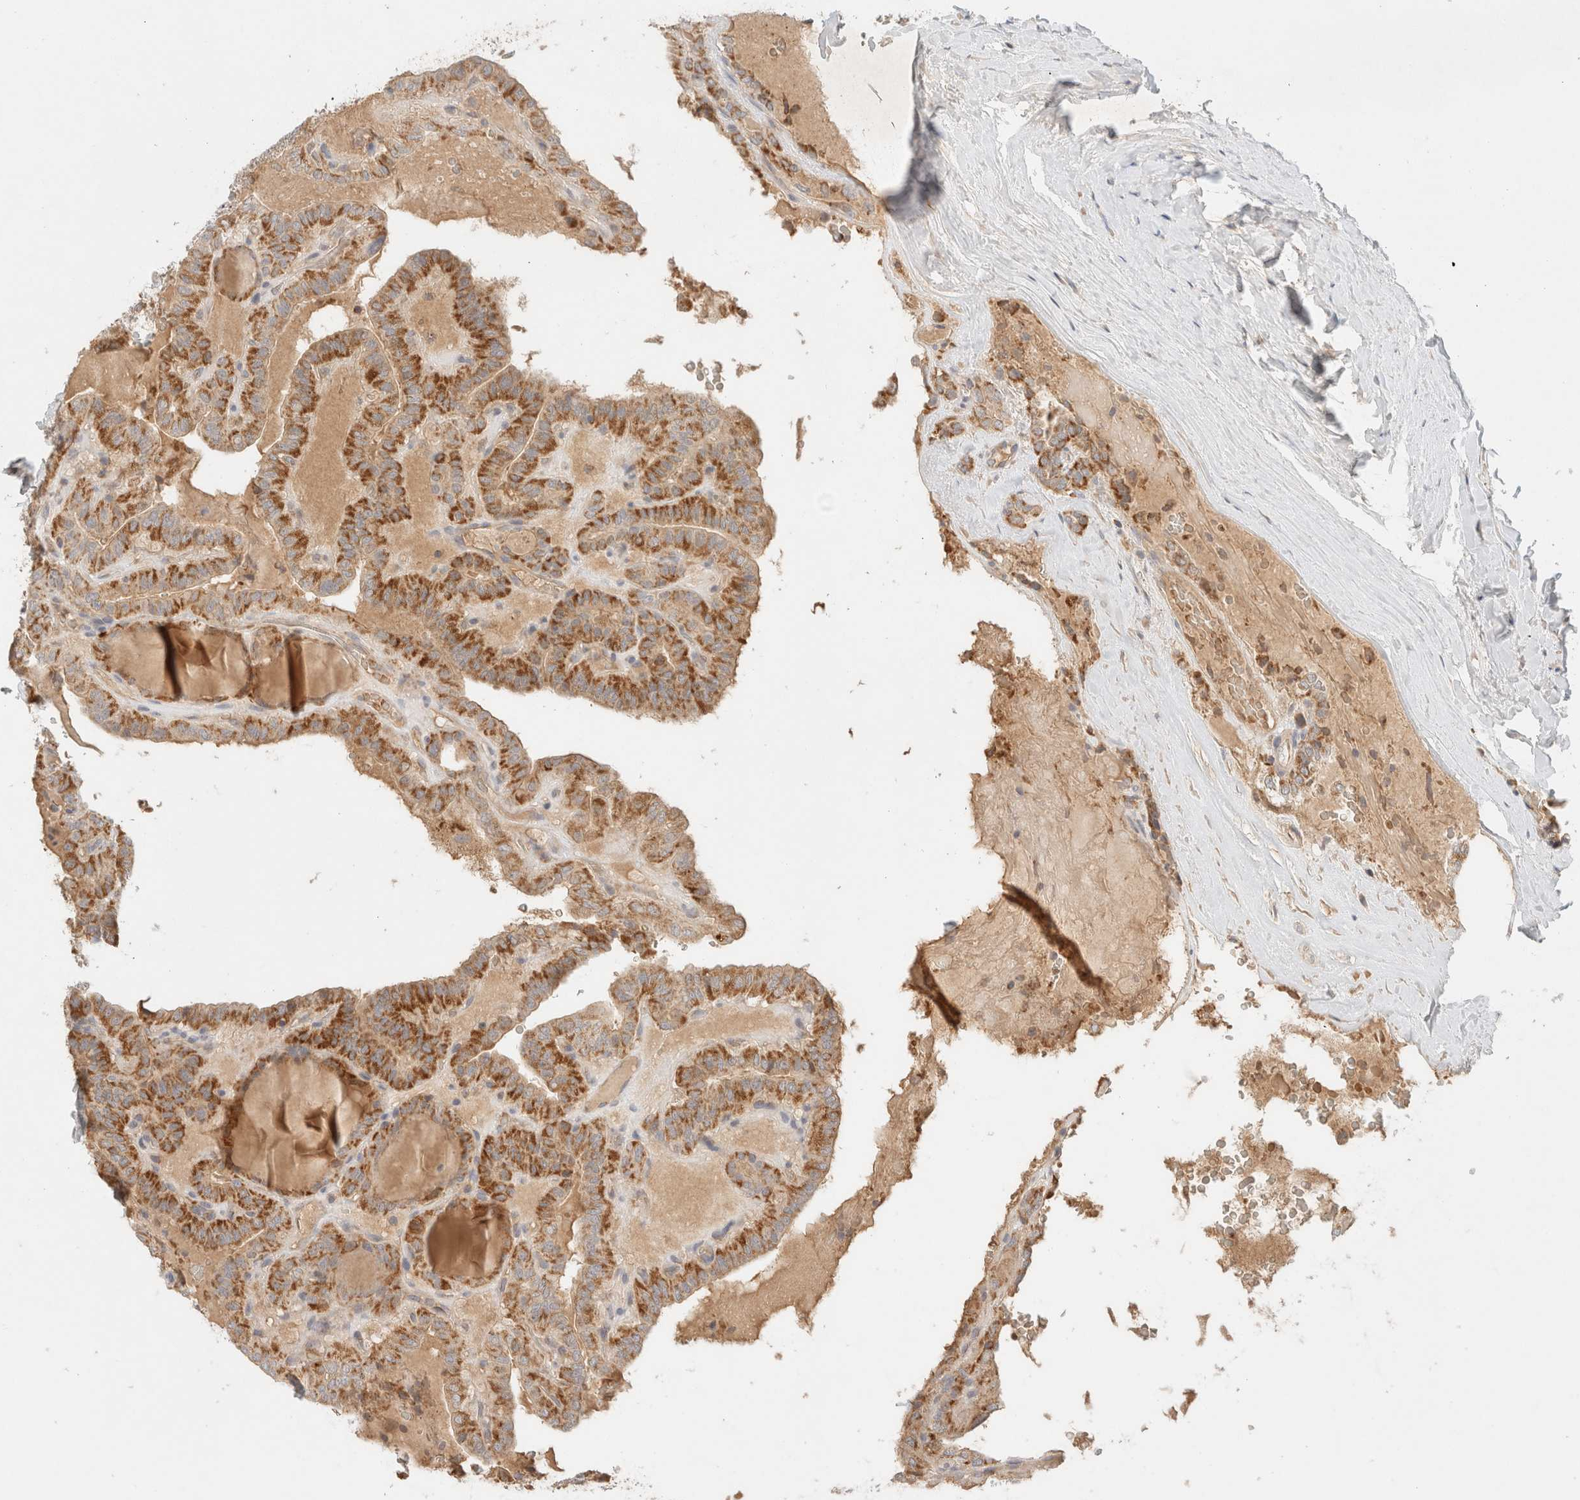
{"staining": {"intensity": "moderate", "quantity": ">75%", "location": "cytoplasmic/membranous"}, "tissue": "thyroid cancer", "cell_type": "Tumor cells", "image_type": "cancer", "snomed": [{"axis": "morphology", "description": "Papillary adenocarcinoma, NOS"}, {"axis": "topography", "description": "Thyroid gland"}], "caption": "Immunohistochemistry (IHC) micrograph of thyroid cancer (papillary adenocarcinoma) stained for a protein (brown), which reveals medium levels of moderate cytoplasmic/membranous staining in approximately >75% of tumor cells.", "gene": "MRM3", "patient": {"sex": "male", "age": 77}}